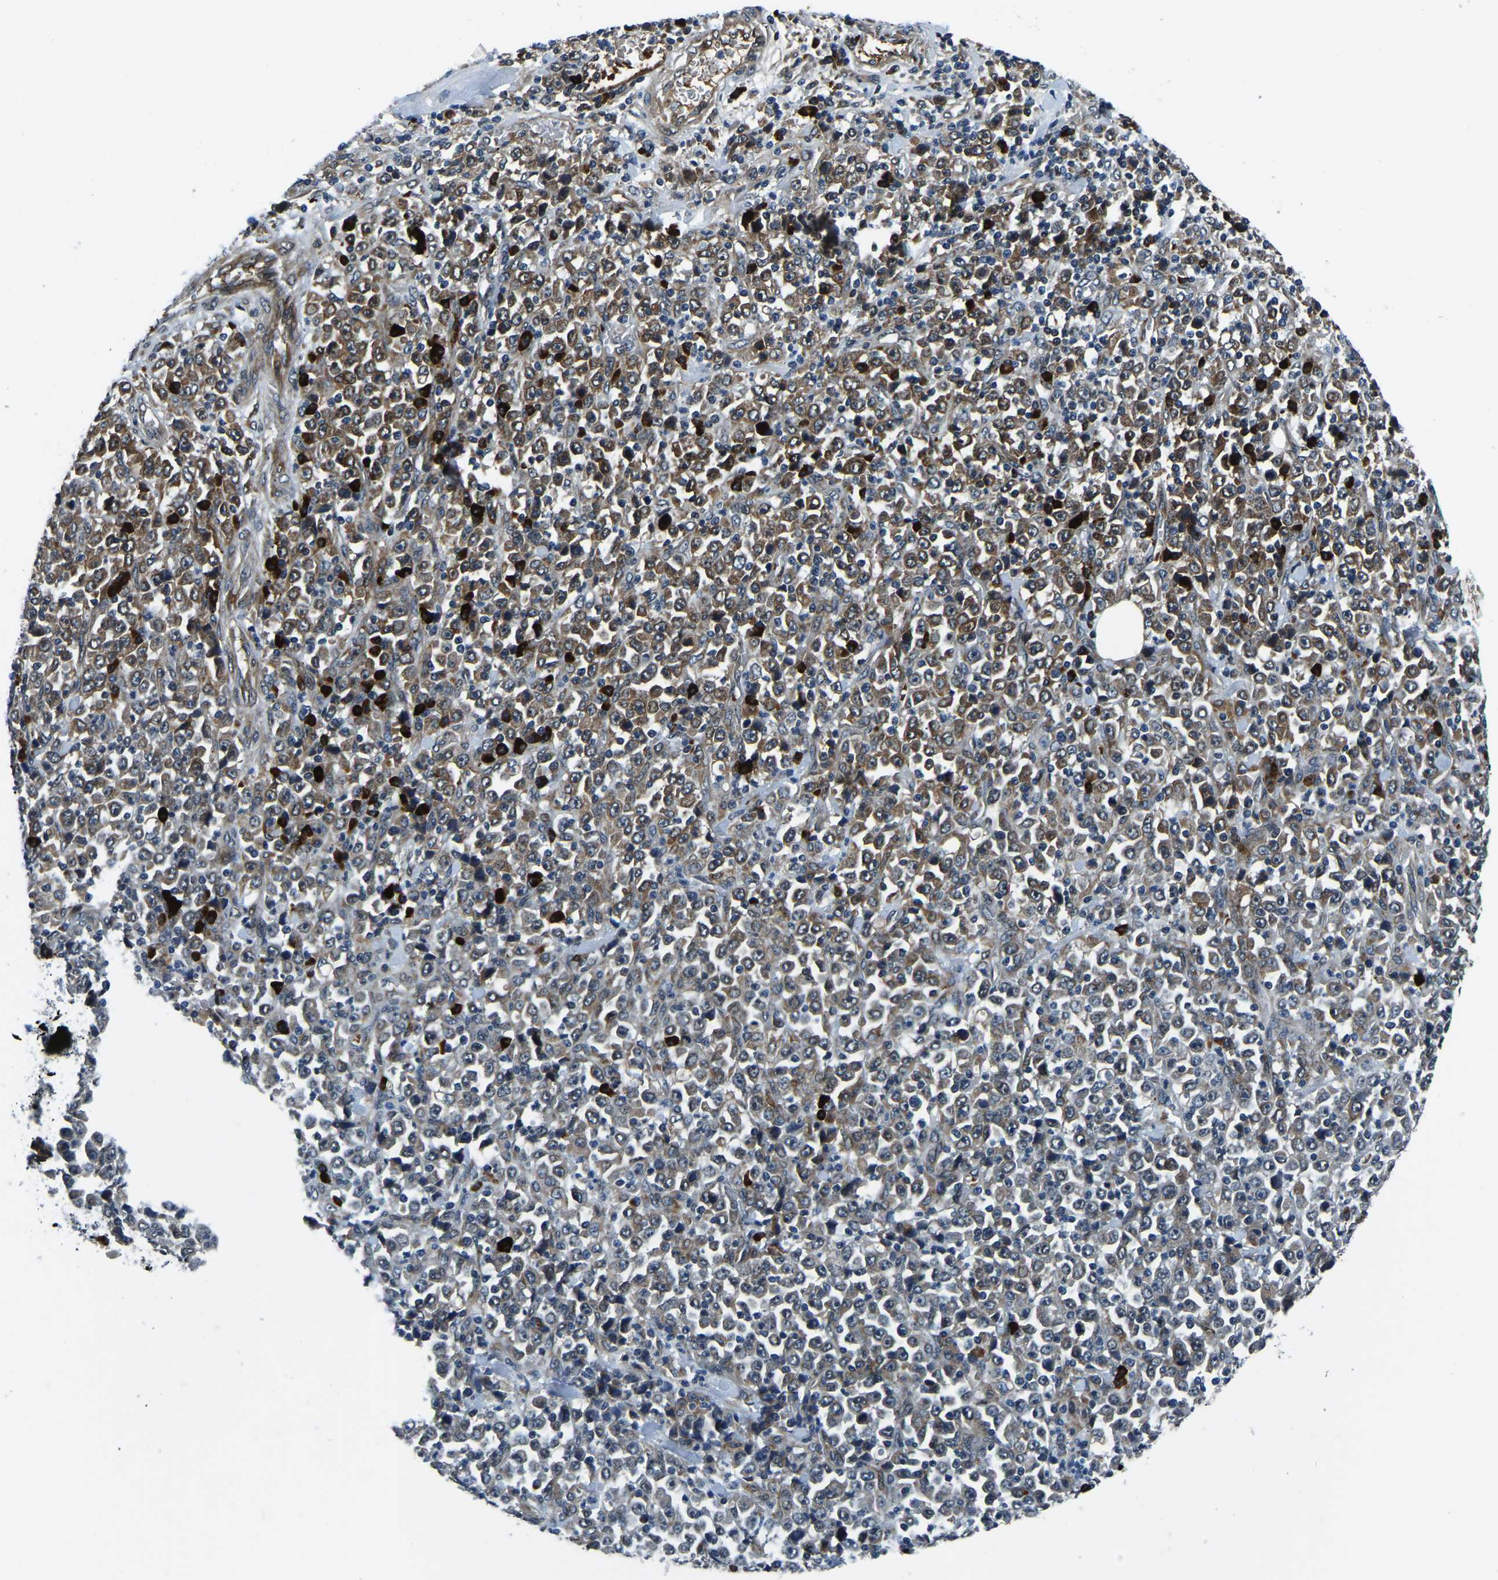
{"staining": {"intensity": "moderate", "quantity": ">75%", "location": "cytoplasmic/membranous"}, "tissue": "stomach cancer", "cell_type": "Tumor cells", "image_type": "cancer", "snomed": [{"axis": "morphology", "description": "Normal tissue, NOS"}, {"axis": "morphology", "description": "Adenocarcinoma, NOS"}, {"axis": "topography", "description": "Stomach, upper"}, {"axis": "topography", "description": "Stomach"}], "caption": "Stomach cancer was stained to show a protein in brown. There is medium levels of moderate cytoplasmic/membranous positivity in about >75% of tumor cells.", "gene": "ING2", "patient": {"sex": "male", "age": 59}}